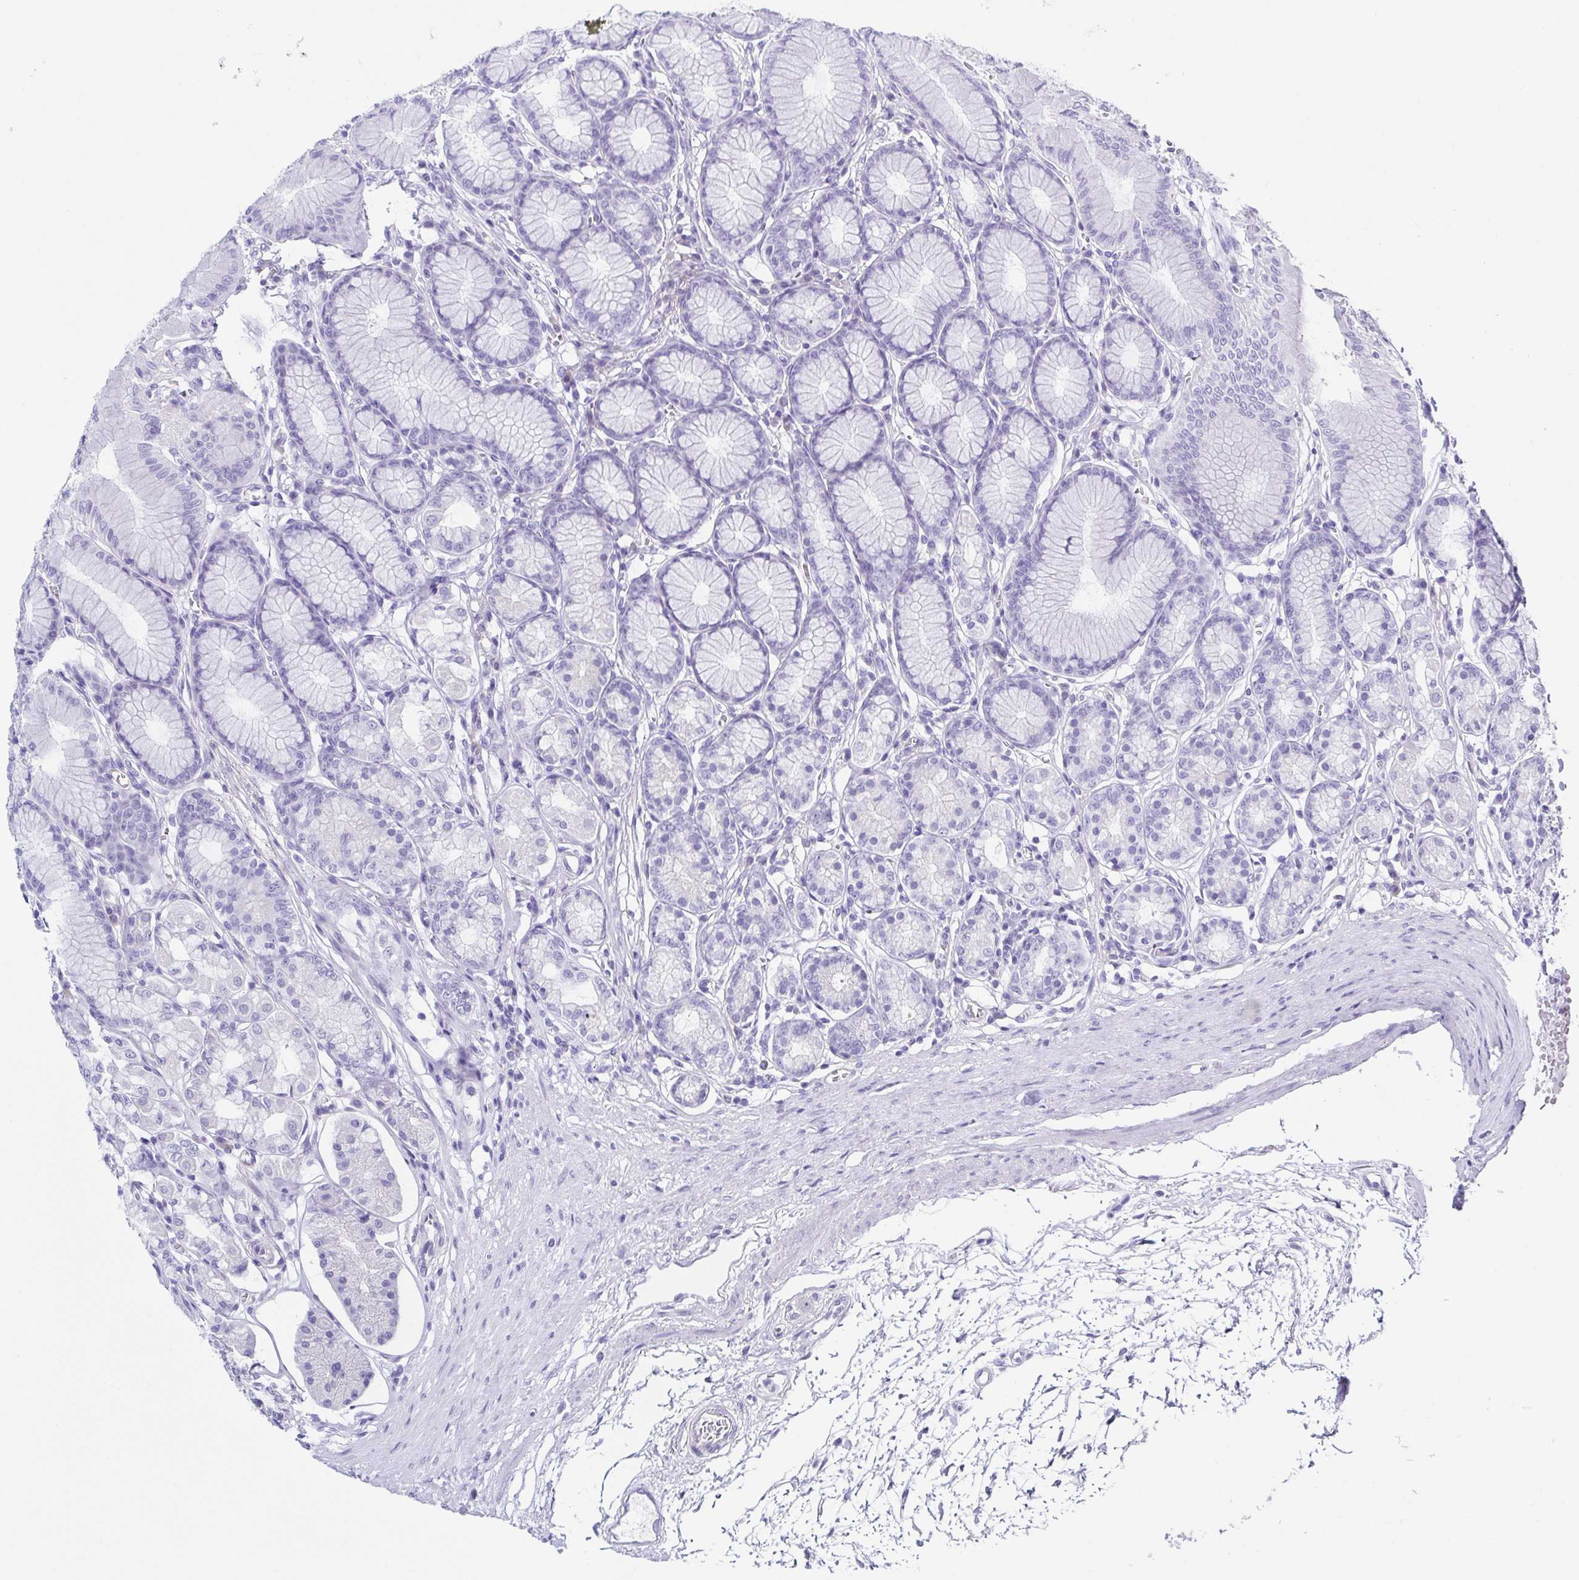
{"staining": {"intensity": "negative", "quantity": "none", "location": "none"}, "tissue": "stomach", "cell_type": "Glandular cells", "image_type": "normal", "snomed": [{"axis": "morphology", "description": "Normal tissue, NOS"}, {"axis": "topography", "description": "Stomach"}, {"axis": "topography", "description": "Stomach, lower"}], "caption": "IHC of unremarkable stomach shows no expression in glandular cells. (Brightfield microscopy of DAB immunohistochemistry at high magnification).", "gene": "TNNT2", "patient": {"sex": "male", "age": 76}}